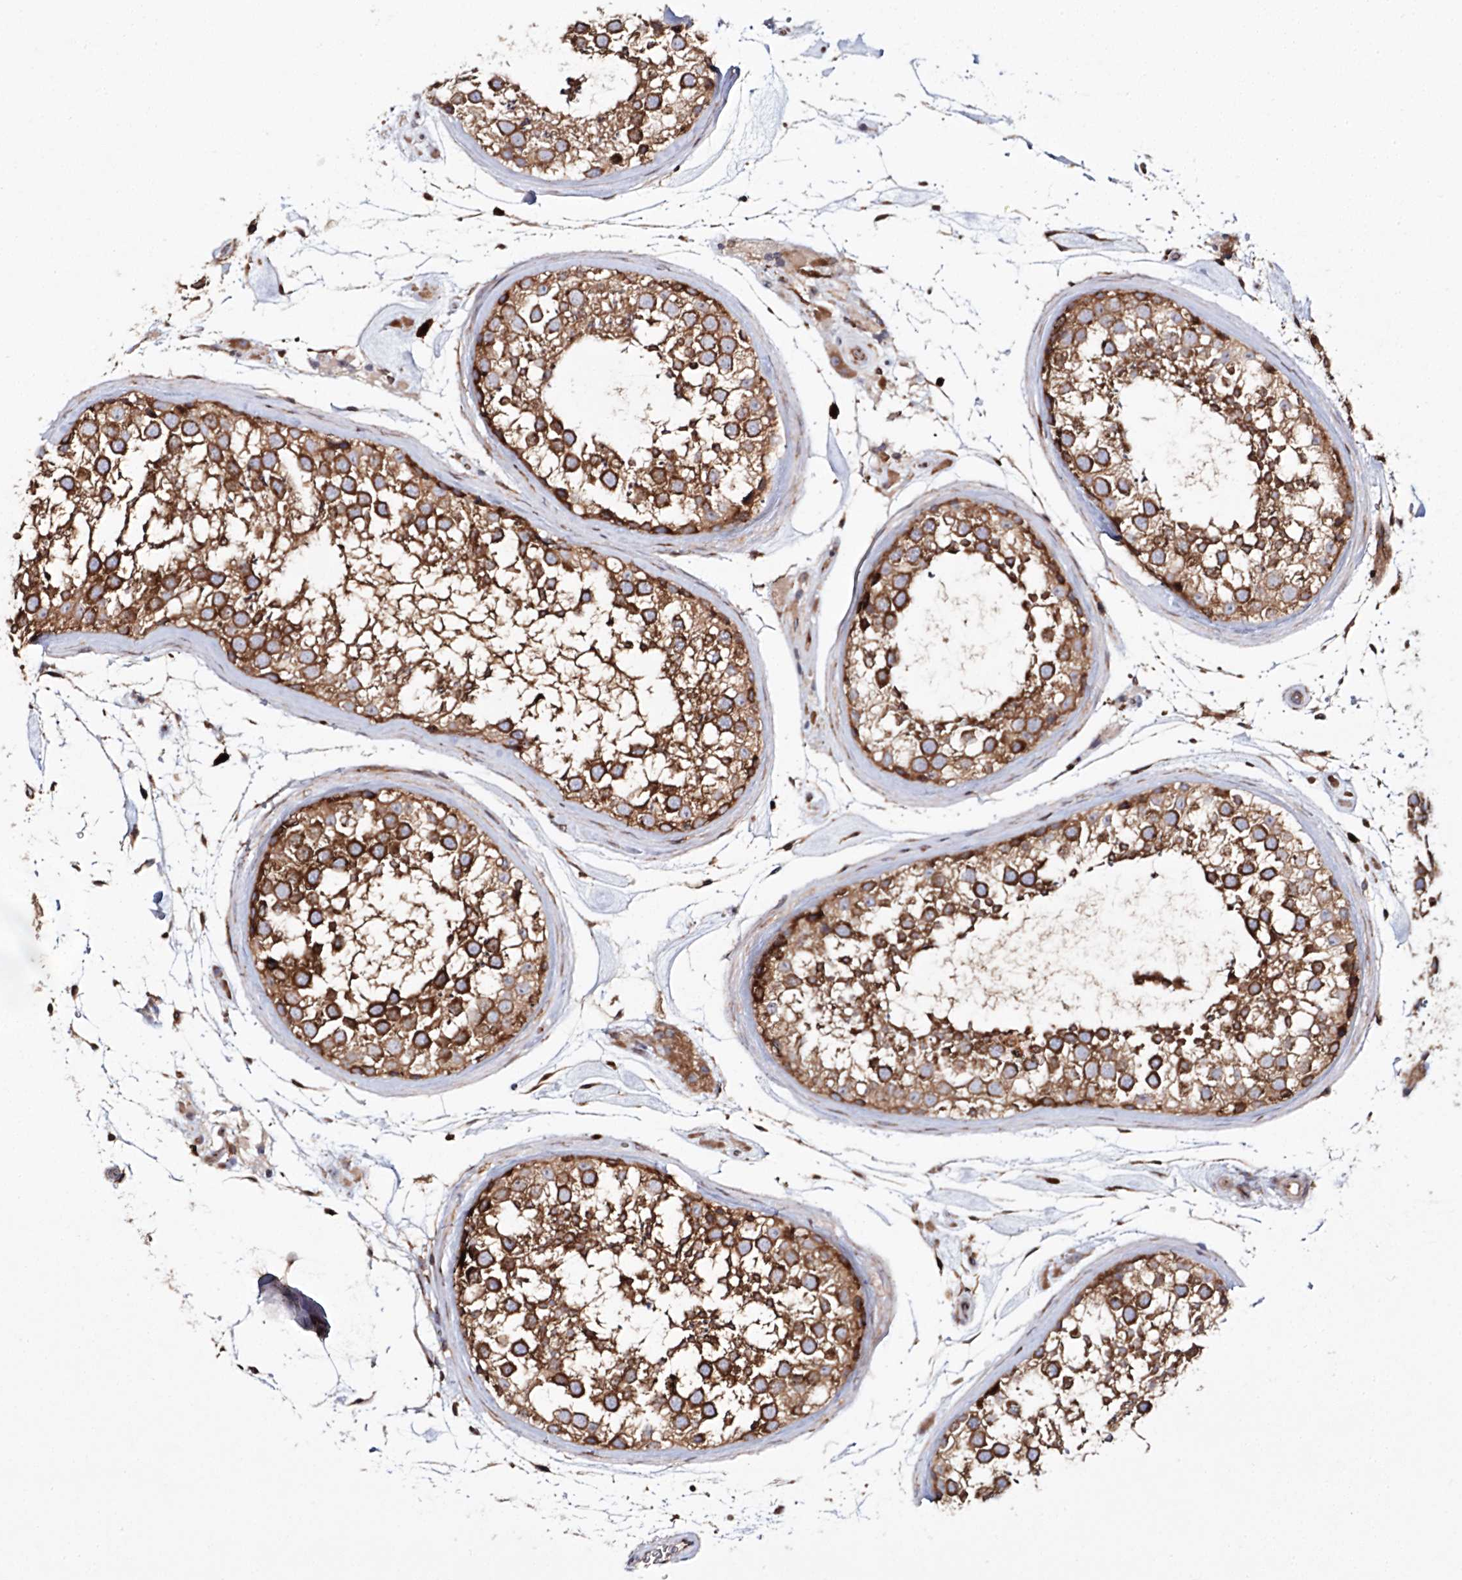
{"staining": {"intensity": "strong", "quantity": ">75%", "location": "cytoplasmic/membranous"}, "tissue": "testis", "cell_type": "Cells in seminiferous ducts", "image_type": "normal", "snomed": [{"axis": "morphology", "description": "Normal tissue, NOS"}, {"axis": "topography", "description": "Testis"}], "caption": "Benign testis displays strong cytoplasmic/membranous positivity in about >75% of cells in seminiferous ducts.", "gene": "ARCN1", "patient": {"sex": "male", "age": 46}}